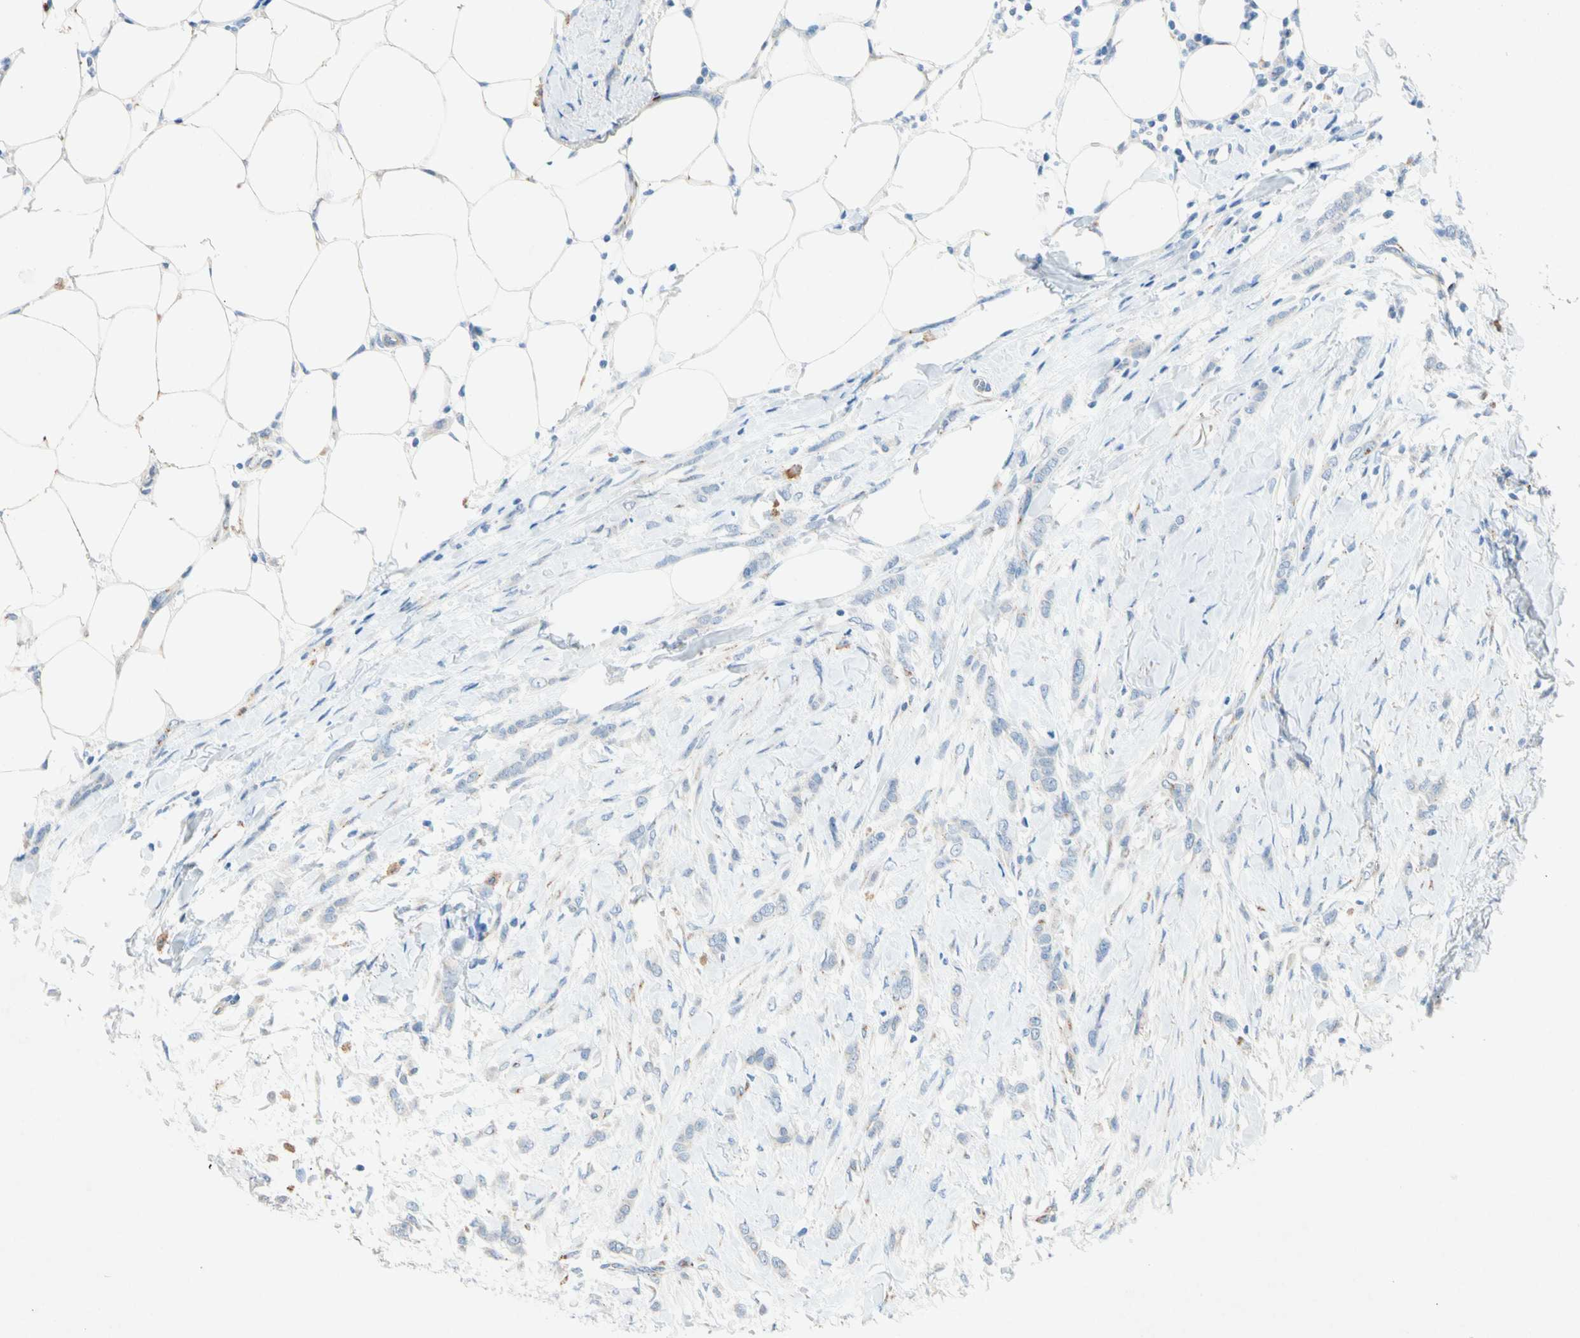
{"staining": {"intensity": "negative", "quantity": "none", "location": "none"}, "tissue": "breast cancer", "cell_type": "Tumor cells", "image_type": "cancer", "snomed": [{"axis": "morphology", "description": "Lobular carcinoma, in situ"}, {"axis": "morphology", "description": "Lobular carcinoma"}, {"axis": "topography", "description": "Breast"}], "caption": "Lobular carcinoma (breast) stained for a protein using immunohistochemistry (IHC) displays no staining tumor cells.", "gene": "GASK1B", "patient": {"sex": "female", "age": 41}}